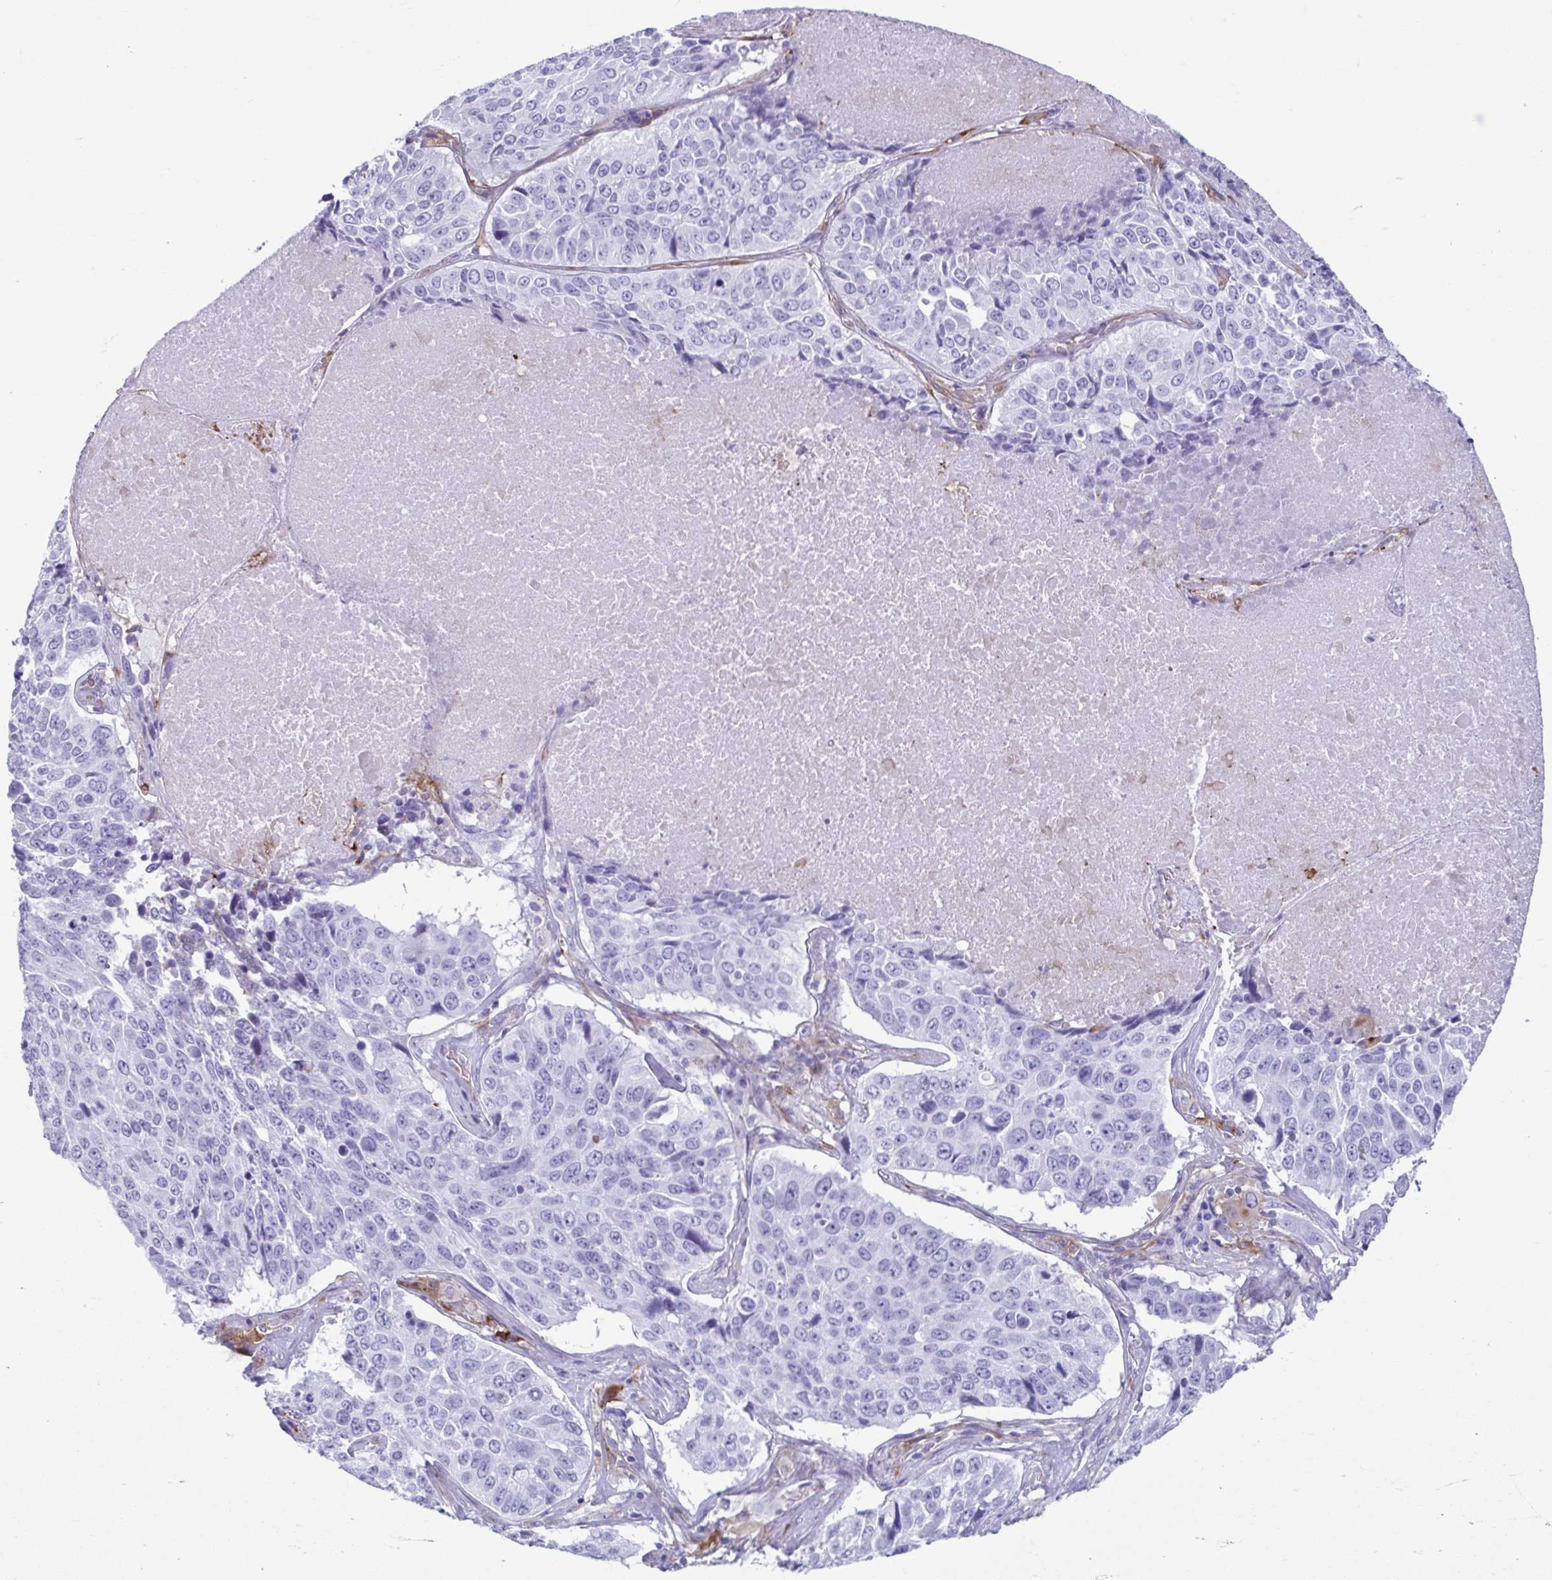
{"staining": {"intensity": "negative", "quantity": "none", "location": "none"}, "tissue": "lung cancer", "cell_type": "Tumor cells", "image_type": "cancer", "snomed": [{"axis": "morphology", "description": "Normal tissue, NOS"}, {"axis": "morphology", "description": "Squamous cell carcinoma, NOS"}, {"axis": "topography", "description": "Bronchus"}, {"axis": "topography", "description": "Lung"}], "caption": "Lung cancer (squamous cell carcinoma) was stained to show a protein in brown. There is no significant positivity in tumor cells.", "gene": "TCEAL3", "patient": {"sex": "male", "age": 64}}